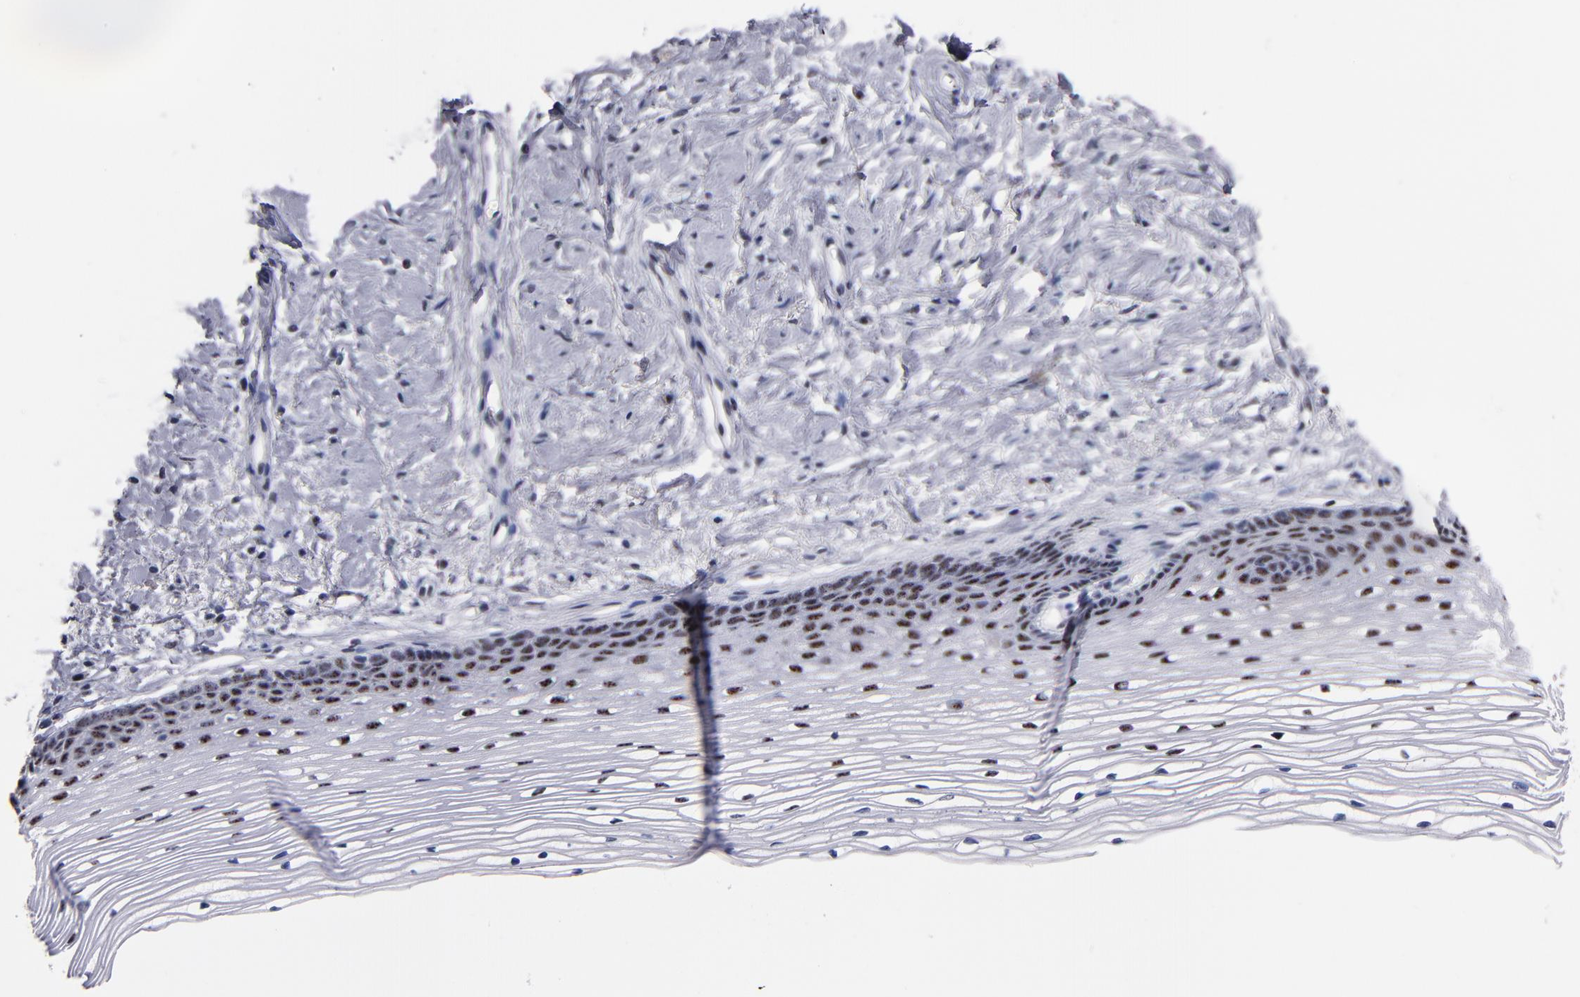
{"staining": {"intensity": "weak", "quantity": "25%-75%", "location": "nuclear"}, "tissue": "cervix", "cell_type": "Glandular cells", "image_type": "normal", "snomed": [{"axis": "morphology", "description": "Normal tissue, NOS"}, {"axis": "topography", "description": "Cervix"}], "caption": "Immunohistochemical staining of benign human cervix shows low levels of weak nuclear expression in about 25%-75% of glandular cells. (Brightfield microscopy of DAB IHC at high magnification).", "gene": "RAF1", "patient": {"sex": "female", "age": 77}}